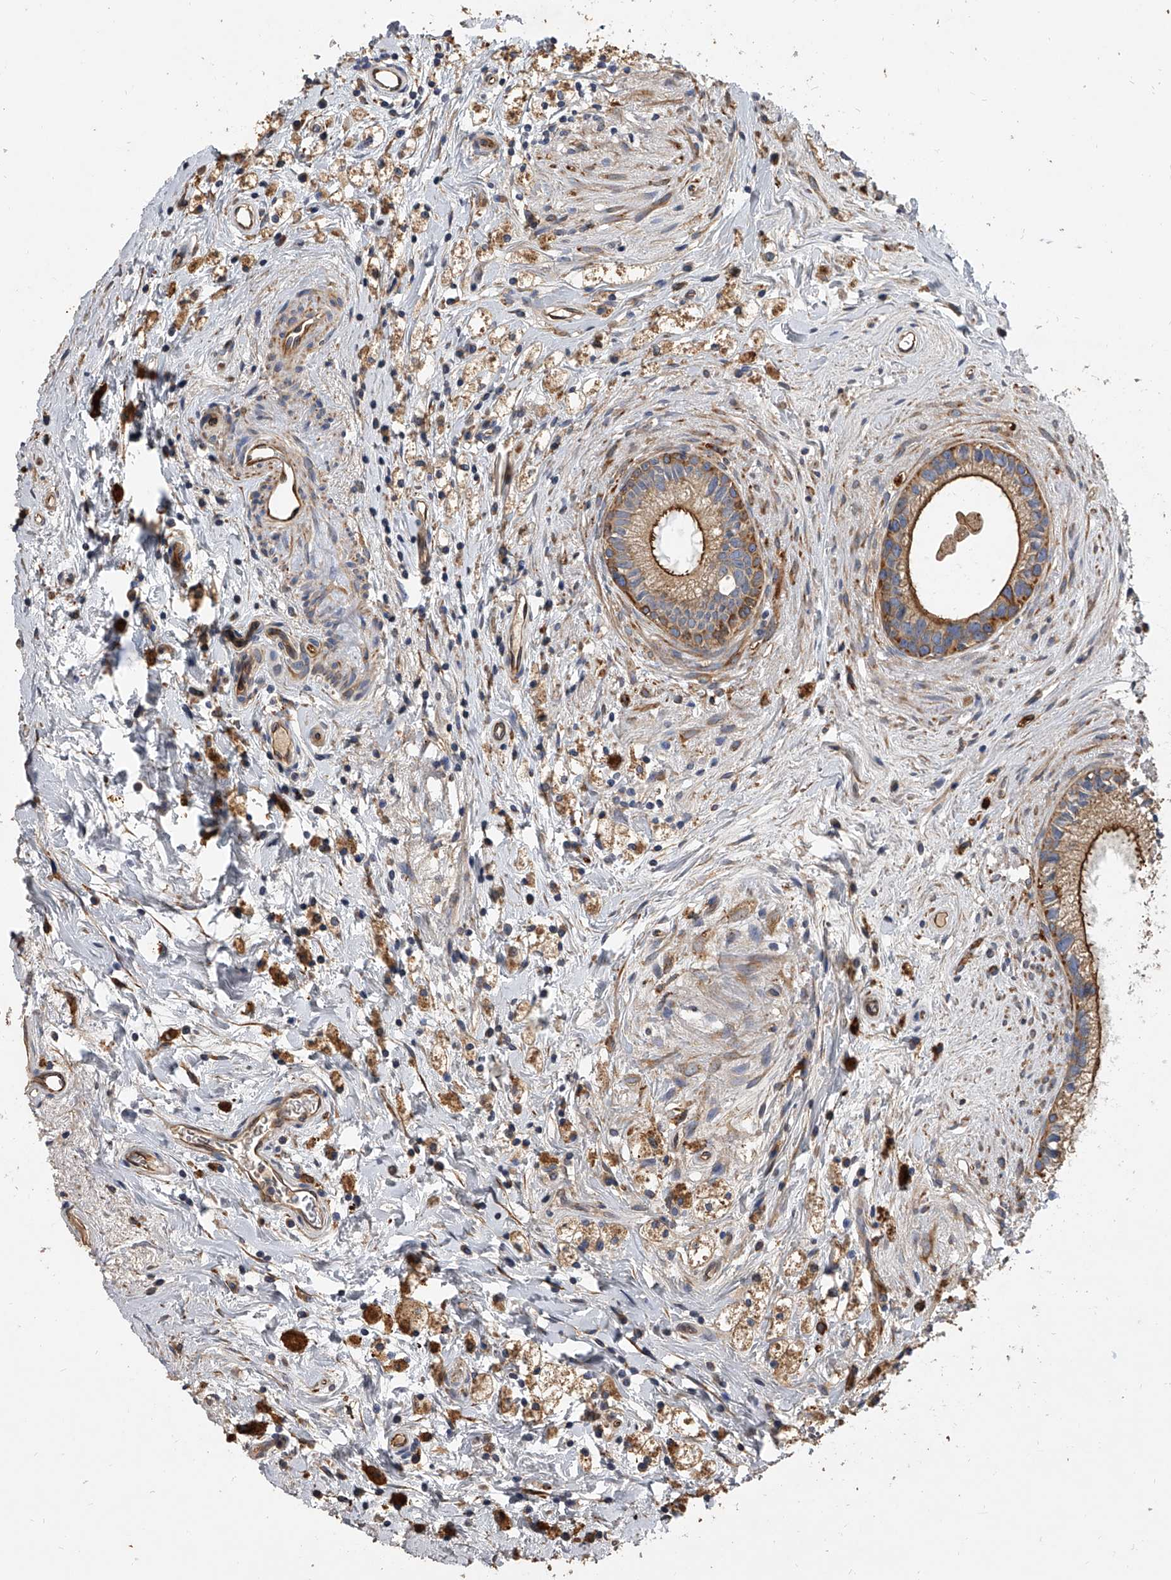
{"staining": {"intensity": "strong", "quantity": "25%-75%", "location": "cytoplasmic/membranous"}, "tissue": "epididymis", "cell_type": "Glandular cells", "image_type": "normal", "snomed": [{"axis": "morphology", "description": "Normal tissue, NOS"}, {"axis": "topography", "description": "Epididymis"}], "caption": "About 25%-75% of glandular cells in unremarkable epididymis reveal strong cytoplasmic/membranous protein positivity as visualized by brown immunohistochemical staining.", "gene": "EXOC4", "patient": {"sex": "male", "age": 80}}